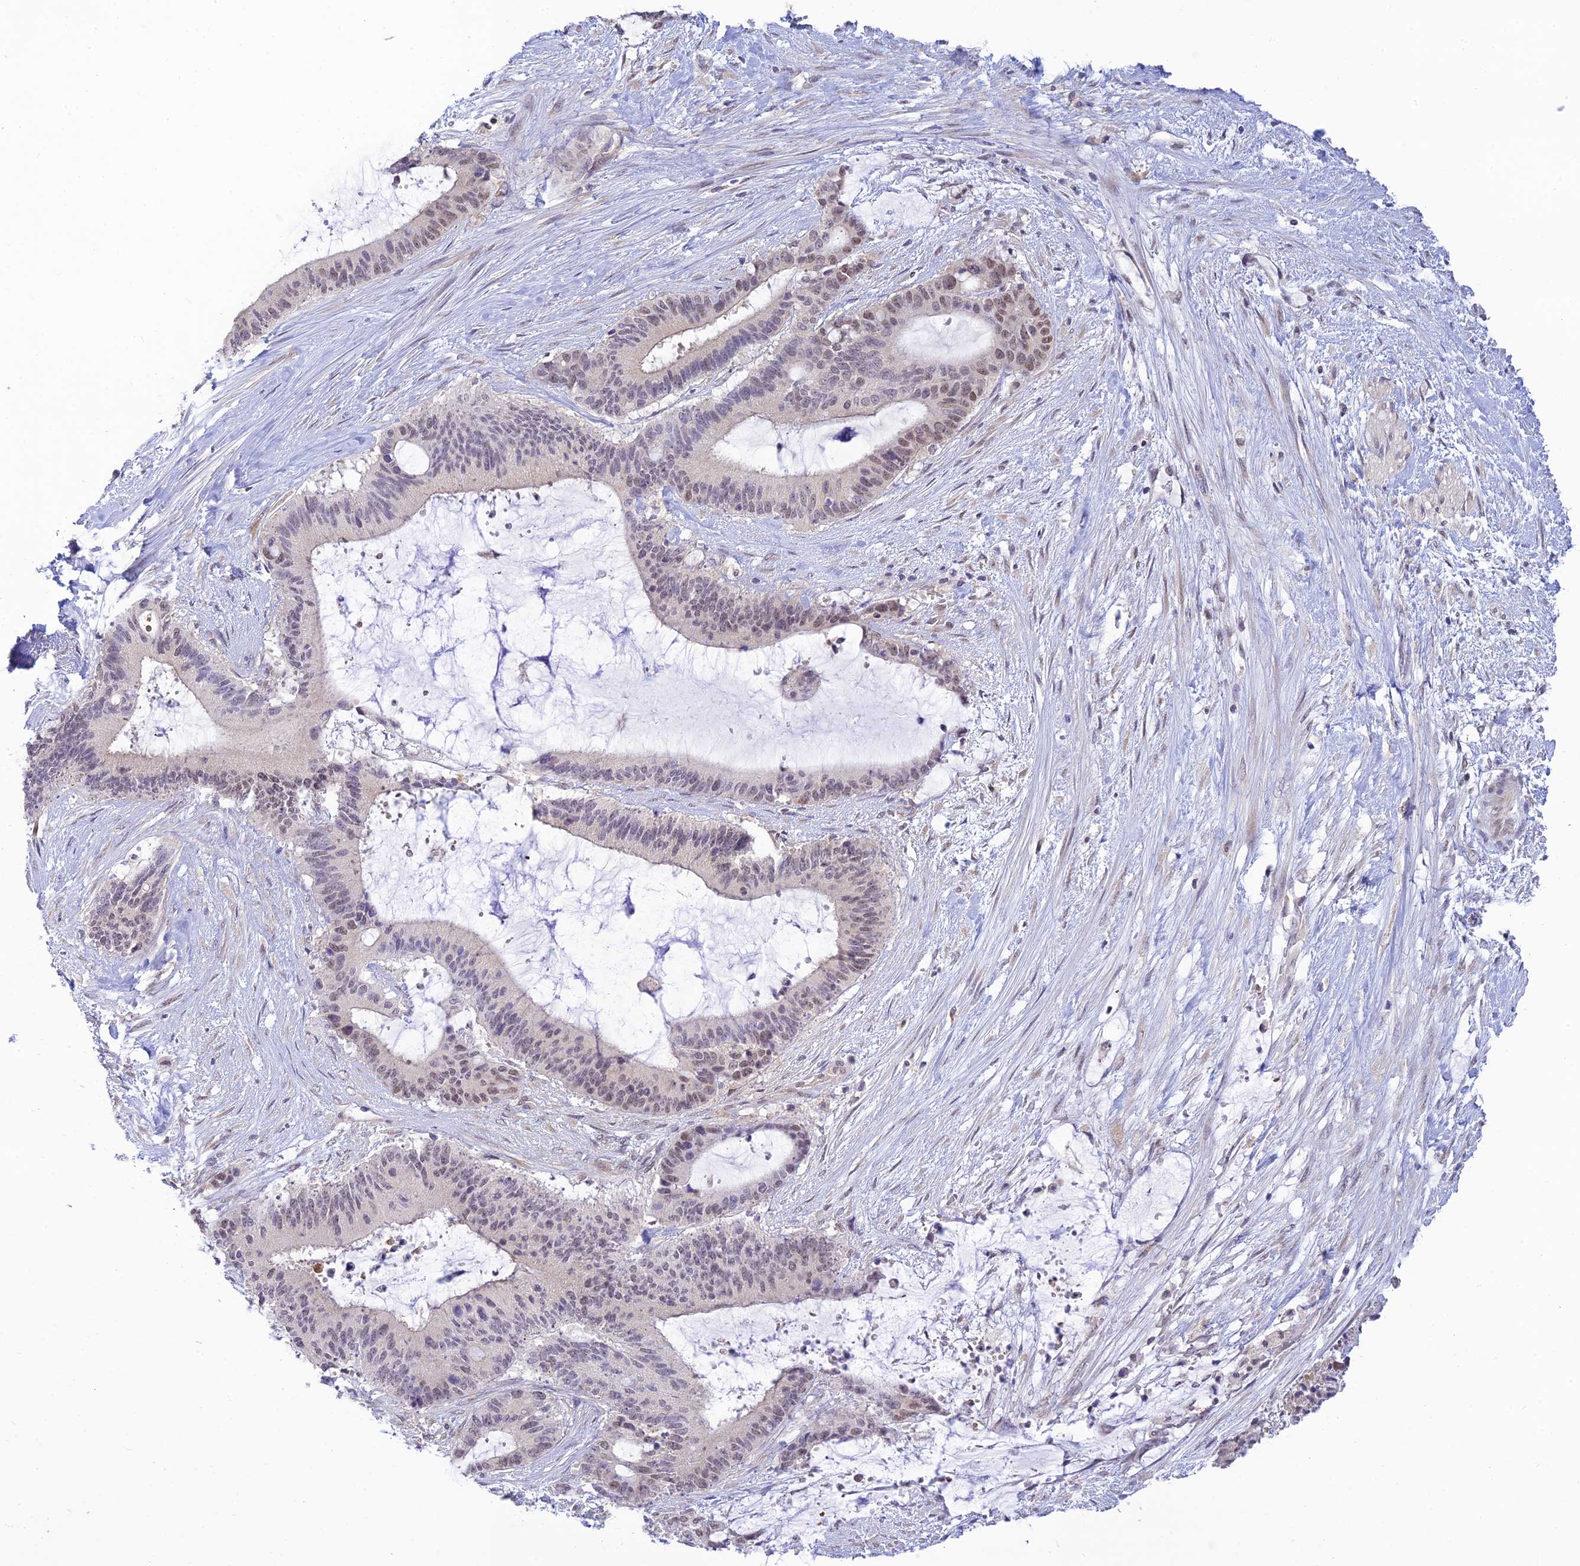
{"staining": {"intensity": "moderate", "quantity": "<25%", "location": "nuclear"}, "tissue": "liver cancer", "cell_type": "Tumor cells", "image_type": "cancer", "snomed": [{"axis": "morphology", "description": "Normal tissue, NOS"}, {"axis": "morphology", "description": "Cholangiocarcinoma"}, {"axis": "topography", "description": "Liver"}, {"axis": "topography", "description": "Peripheral nerve tissue"}], "caption": "A high-resolution histopathology image shows immunohistochemistry (IHC) staining of liver cholangiocarcinoma, which exhibits moderate nuclear expression in approximately <25% of tumor cells. Ihc stains the protein in brown and the nuclei are stained blue.", "gene": "SKIC8", "patient": {"sex": "female", "age": 73}}